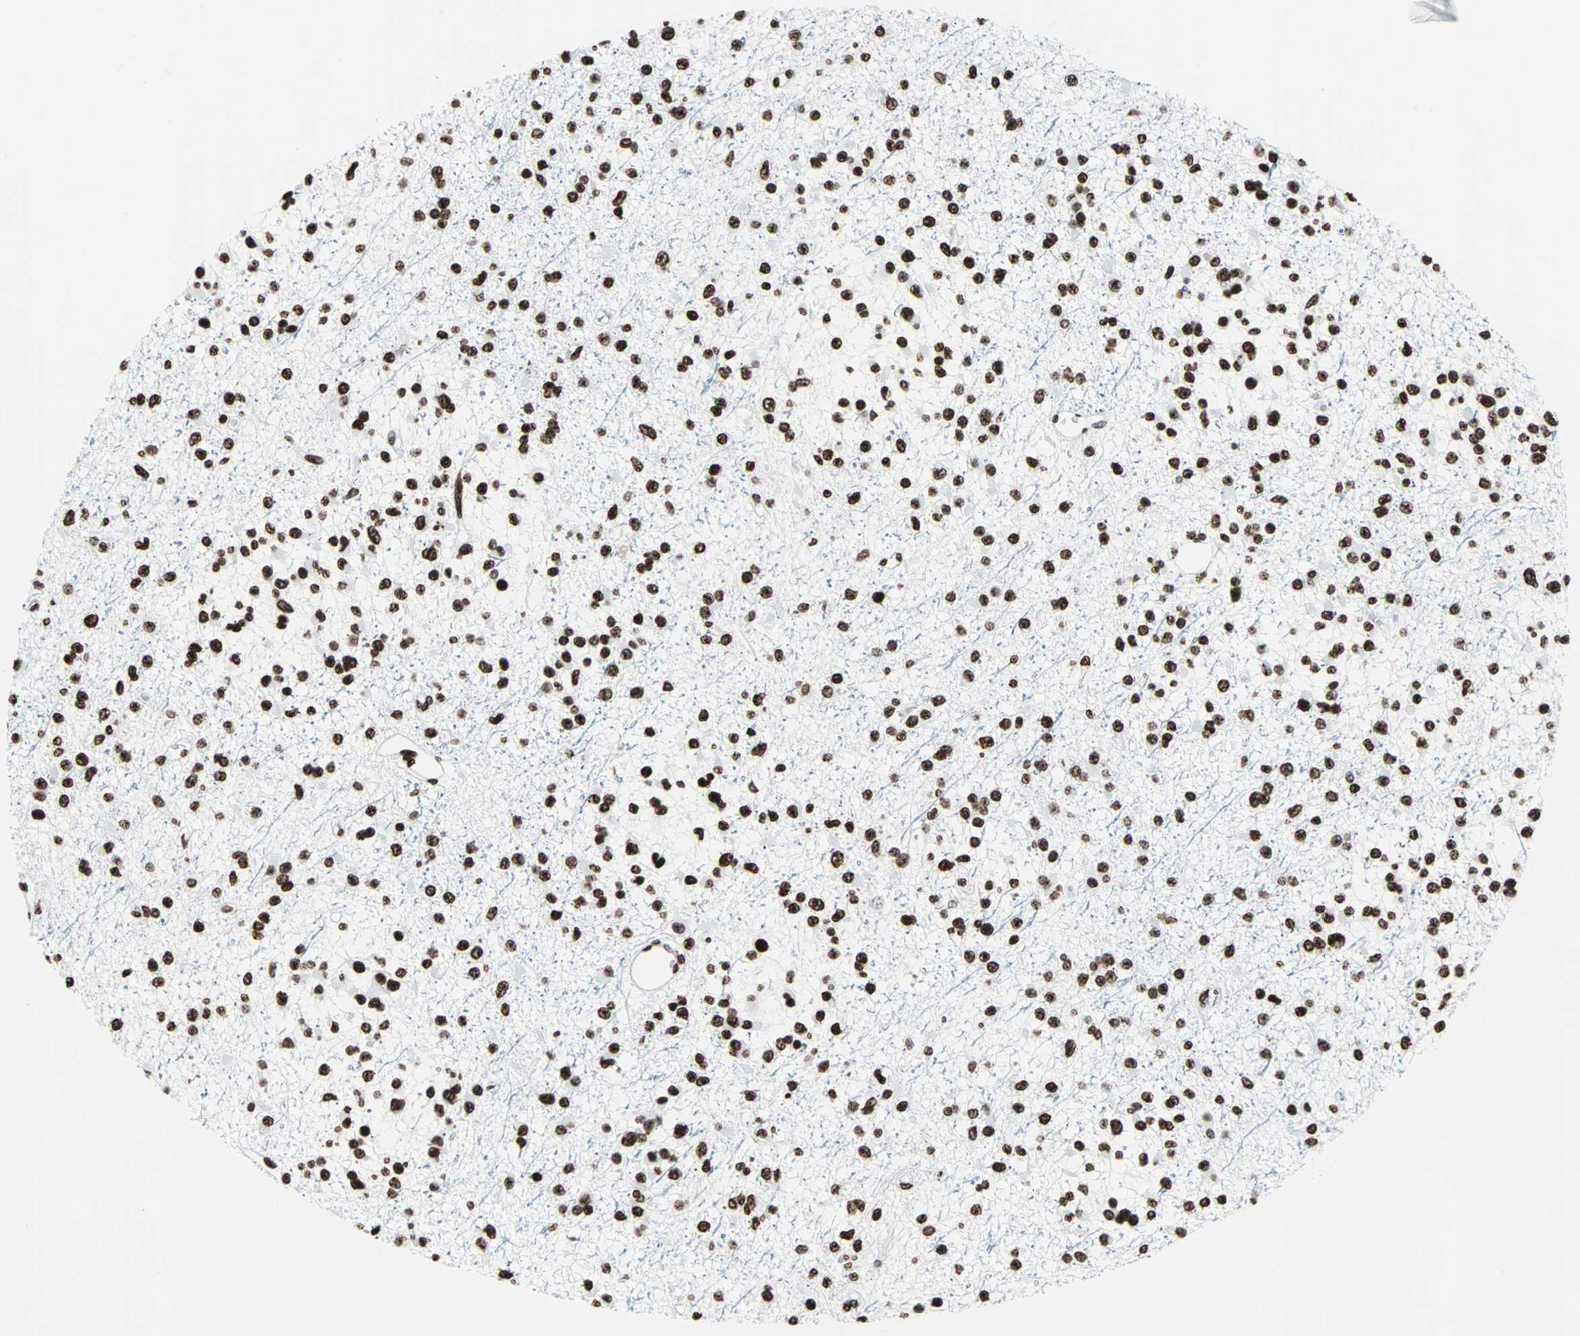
{"staining": {"intensity": "strong", "quantity": ">75%", "location": "nuclear"}, "tissue": "glioma", "cell_type": "Tumor cells", "image_type": "cancer", "snomed": [{"axis": "morphology", "description": "Glioma, malignant, Low grade"}, {"axis": "topography", "description": "Brain"}], "caption": "This is an image of immunohistochemistry (IHC) staining of glioma, which shows strong expression in the nuclear of tumor cells.", "gene": "H2BC18", "patient": {"sex": "female", "age": 22}}